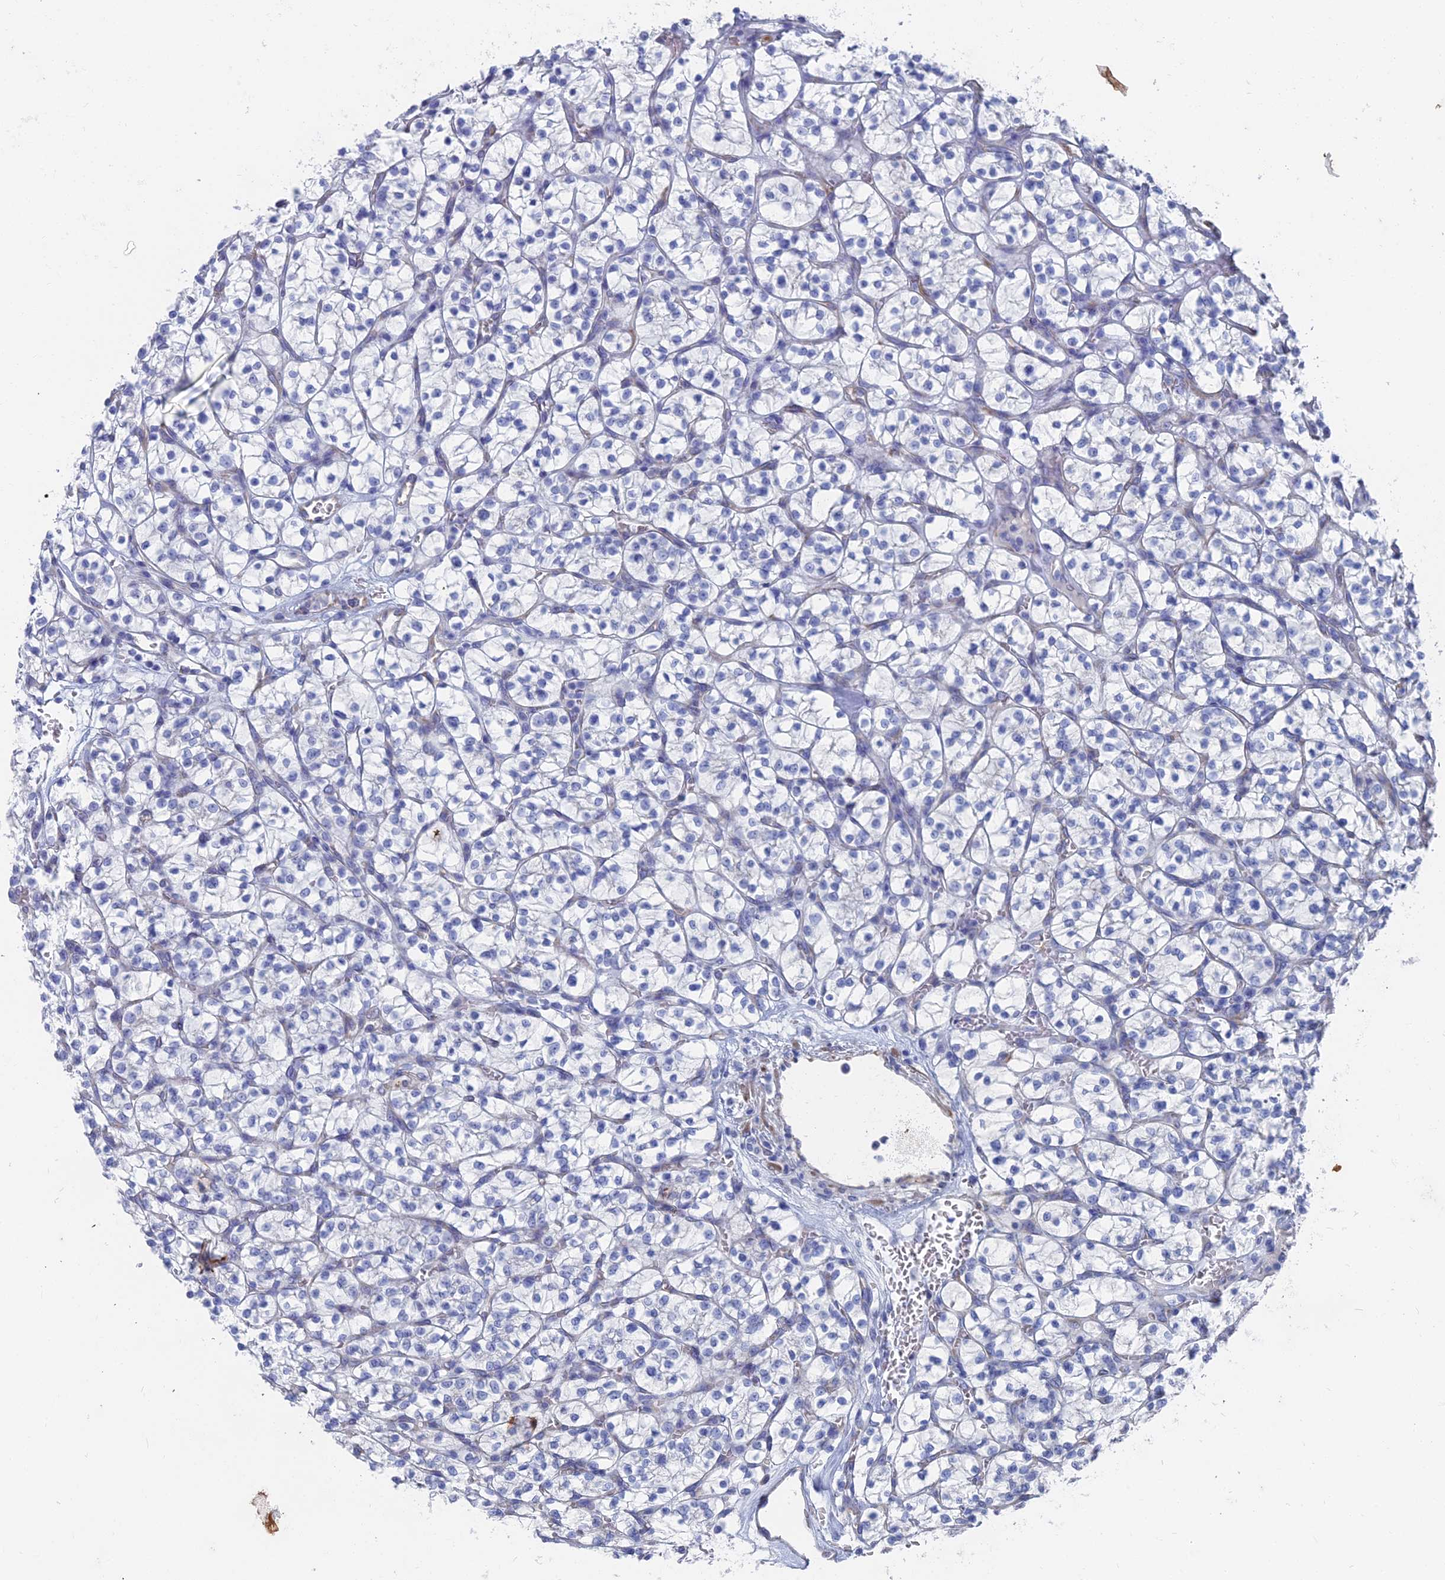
{"staining": {"intensity": "negative", "quantity": "none", "location": "none"}, "tissue": "renal cancer", "cell_type": "Tumor cells", "image_type": "cancer", "snomed": [{"axis": "morphology", "description": "Adenocarcinoma, NOS"}, {"axis": "topography", "description": "Kidney"}], "caption": "Renal cancer was stained to show a protein in brown. There is no significant staining in tumor cells.", "gene": "TNNT3", "patient": {"sex": "female", "age": 64}}